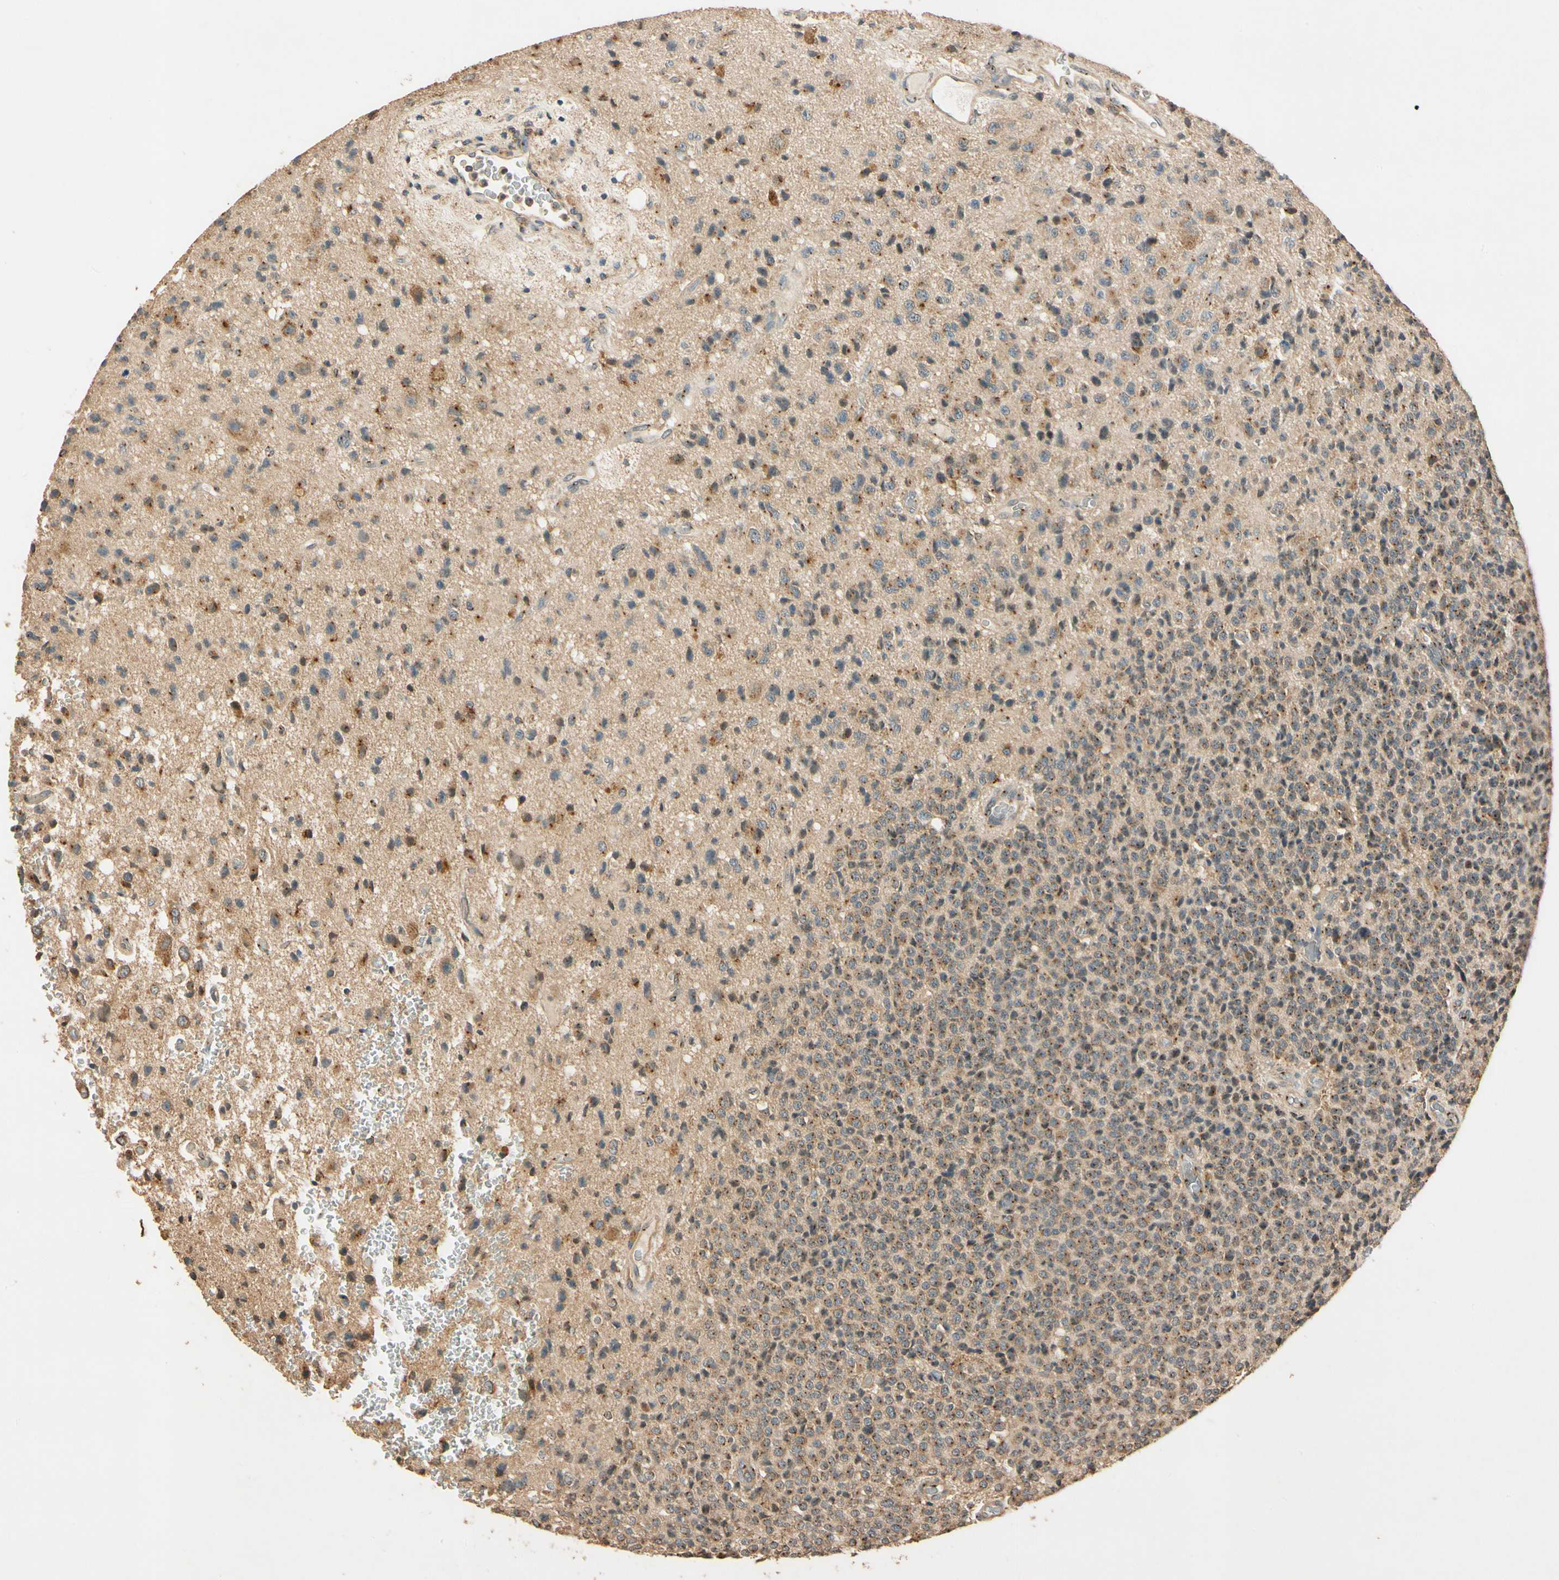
{"staining": {"intensity": "moderate", "quantity": ">75%", "location": "cytoplasmic/membranous"}, "tissue": "glioma", "cell_type": "Tumor cells", "image_type": "cancer", "snomed": [{"axis": "morphology", "description": "Glioma, malignant, High grade"}, {"axis": "topography", "description": "pancreas cauda"}], "caption": "Moderate cytoplasmic/membranous expression is appreciated in about >75% of tumor cells in glioma.", "gene": "AKAP9", "patient": {"sex": "male", "age": 60}}